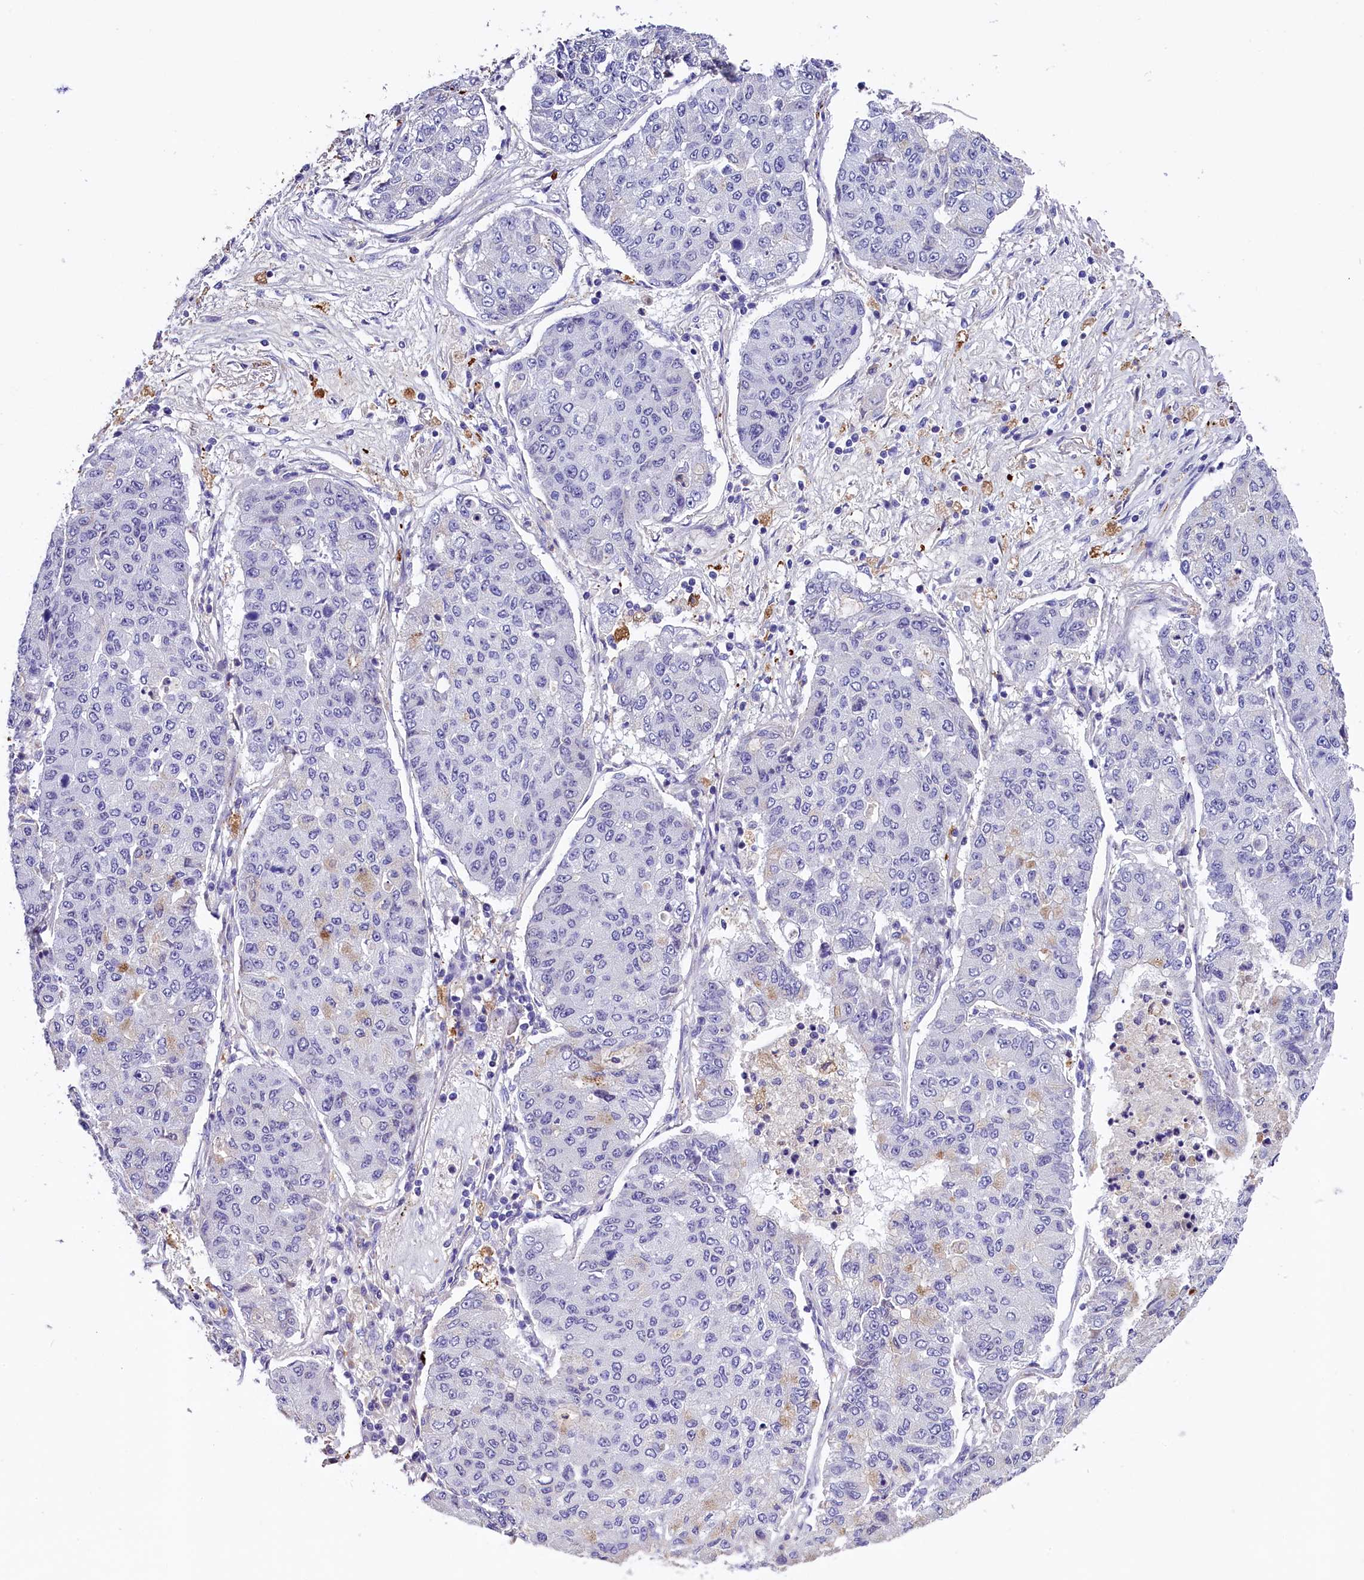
{"staining": {"intensity": "negative", "quantity": "none", "location": "none"}, "tissue": "lung cancer", "cell_type": "Tumor cells", "image_type": "cancer", "snomed": [{"axis": "morphology", "description": "Squamous cell carcinoma, NOS"}, {"axis": "topography", "description": "Lung"}], "caption": "IHC histopathology image of human lung squamous cell carcinoma stained for a protein (brown), which displays no staining in tumor cells.", "gene": "MEX3B", "patient": {"sex": "male", "age": 74}}